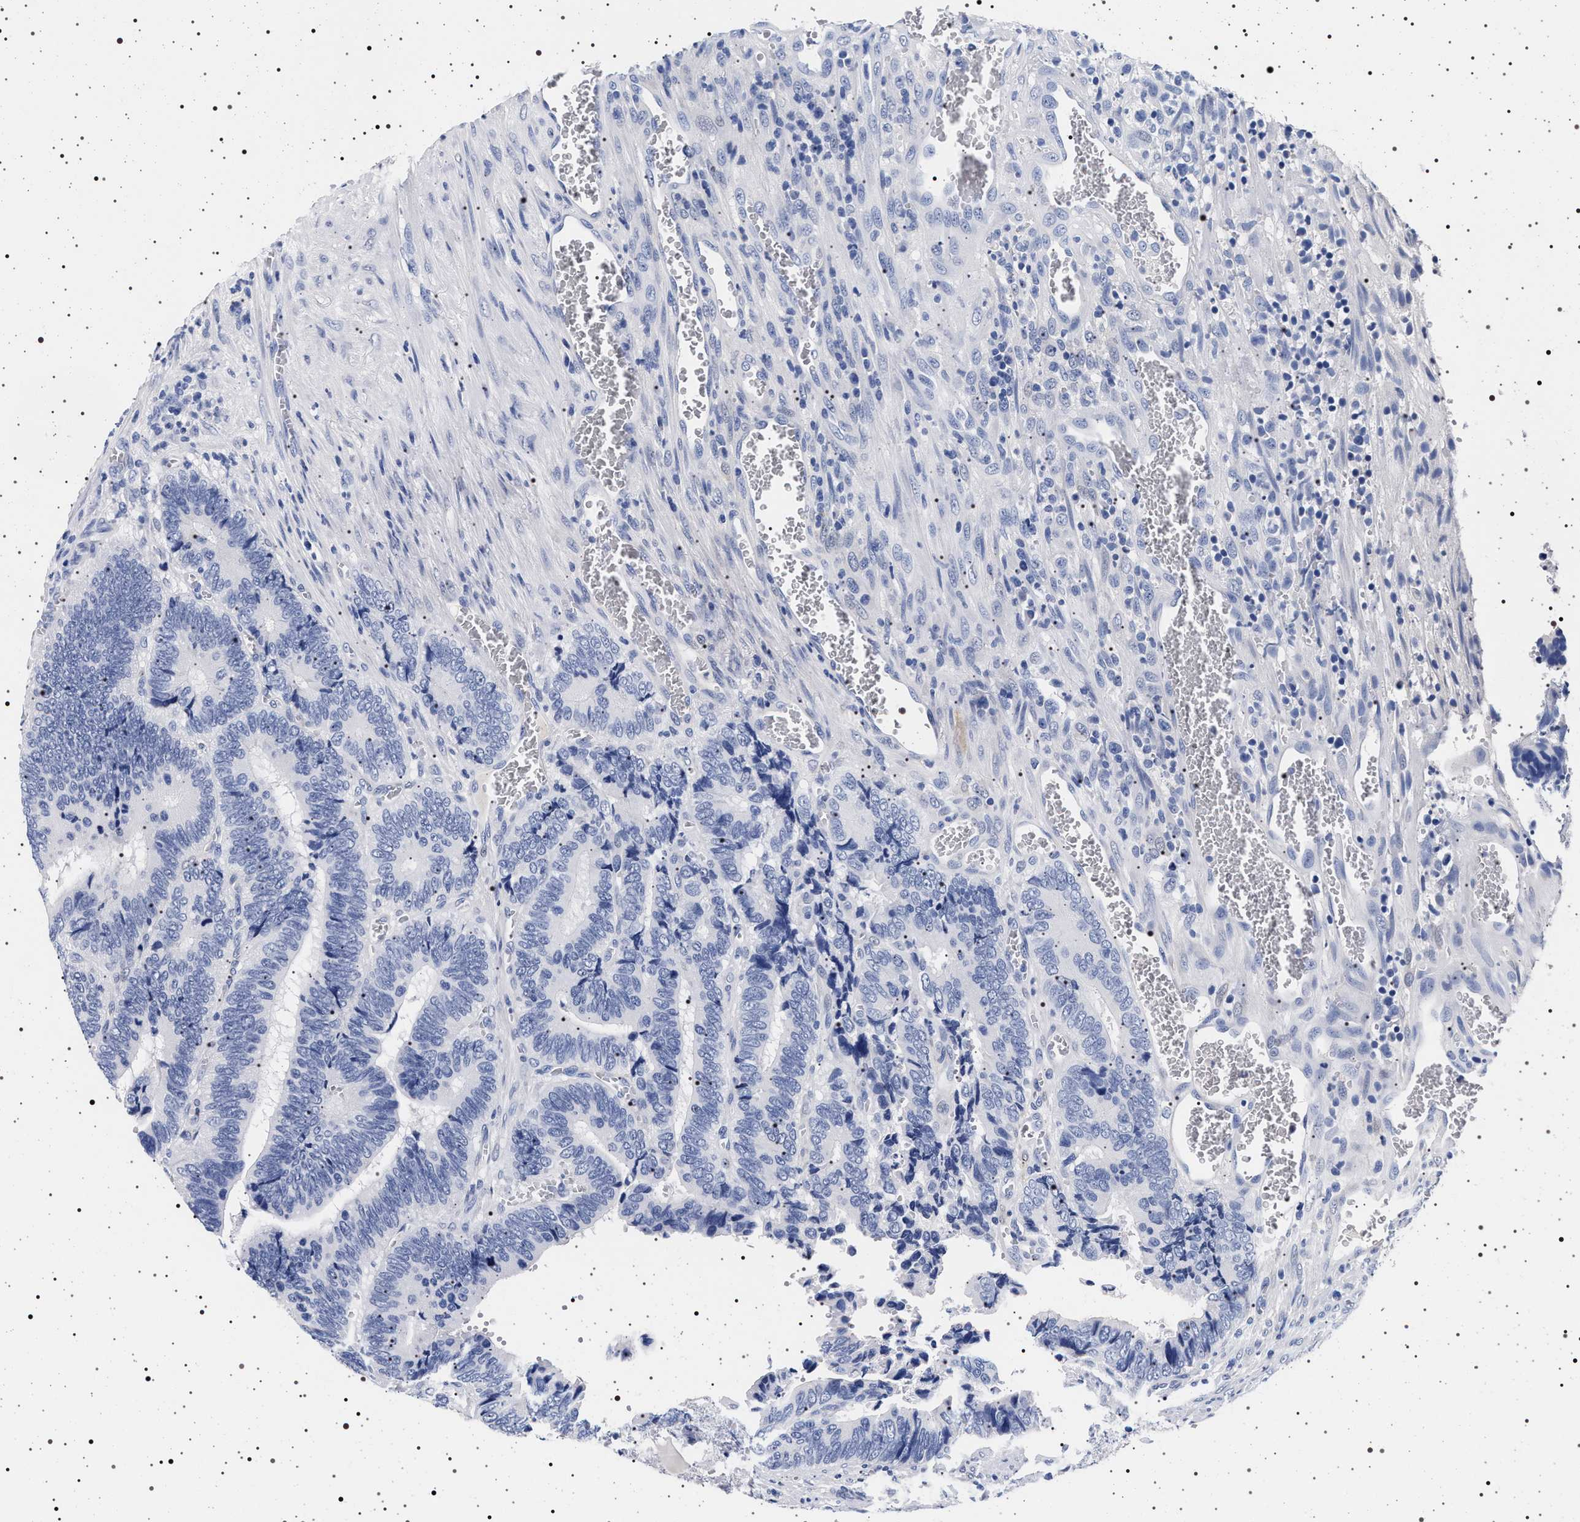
{"staining": {"intensity": "negative", "quantity": "none", "location": "none"}, "tissue": "colorectal cancer", "cell_type": "Tumor cells", "image_type": "cancer", "snomed": [{"axis": "morphology", "description": "Adenocarcinoma, NOS"}, {"axis": "topography", "description": "Colon"}], "caption": "Image shows no significant protein expression in tumor cells of colorectal adenocarcinoma. (DAB IHC, high magnification).", "gene": "MAPK10", "patient": {"sex": "male", "age": 72}}